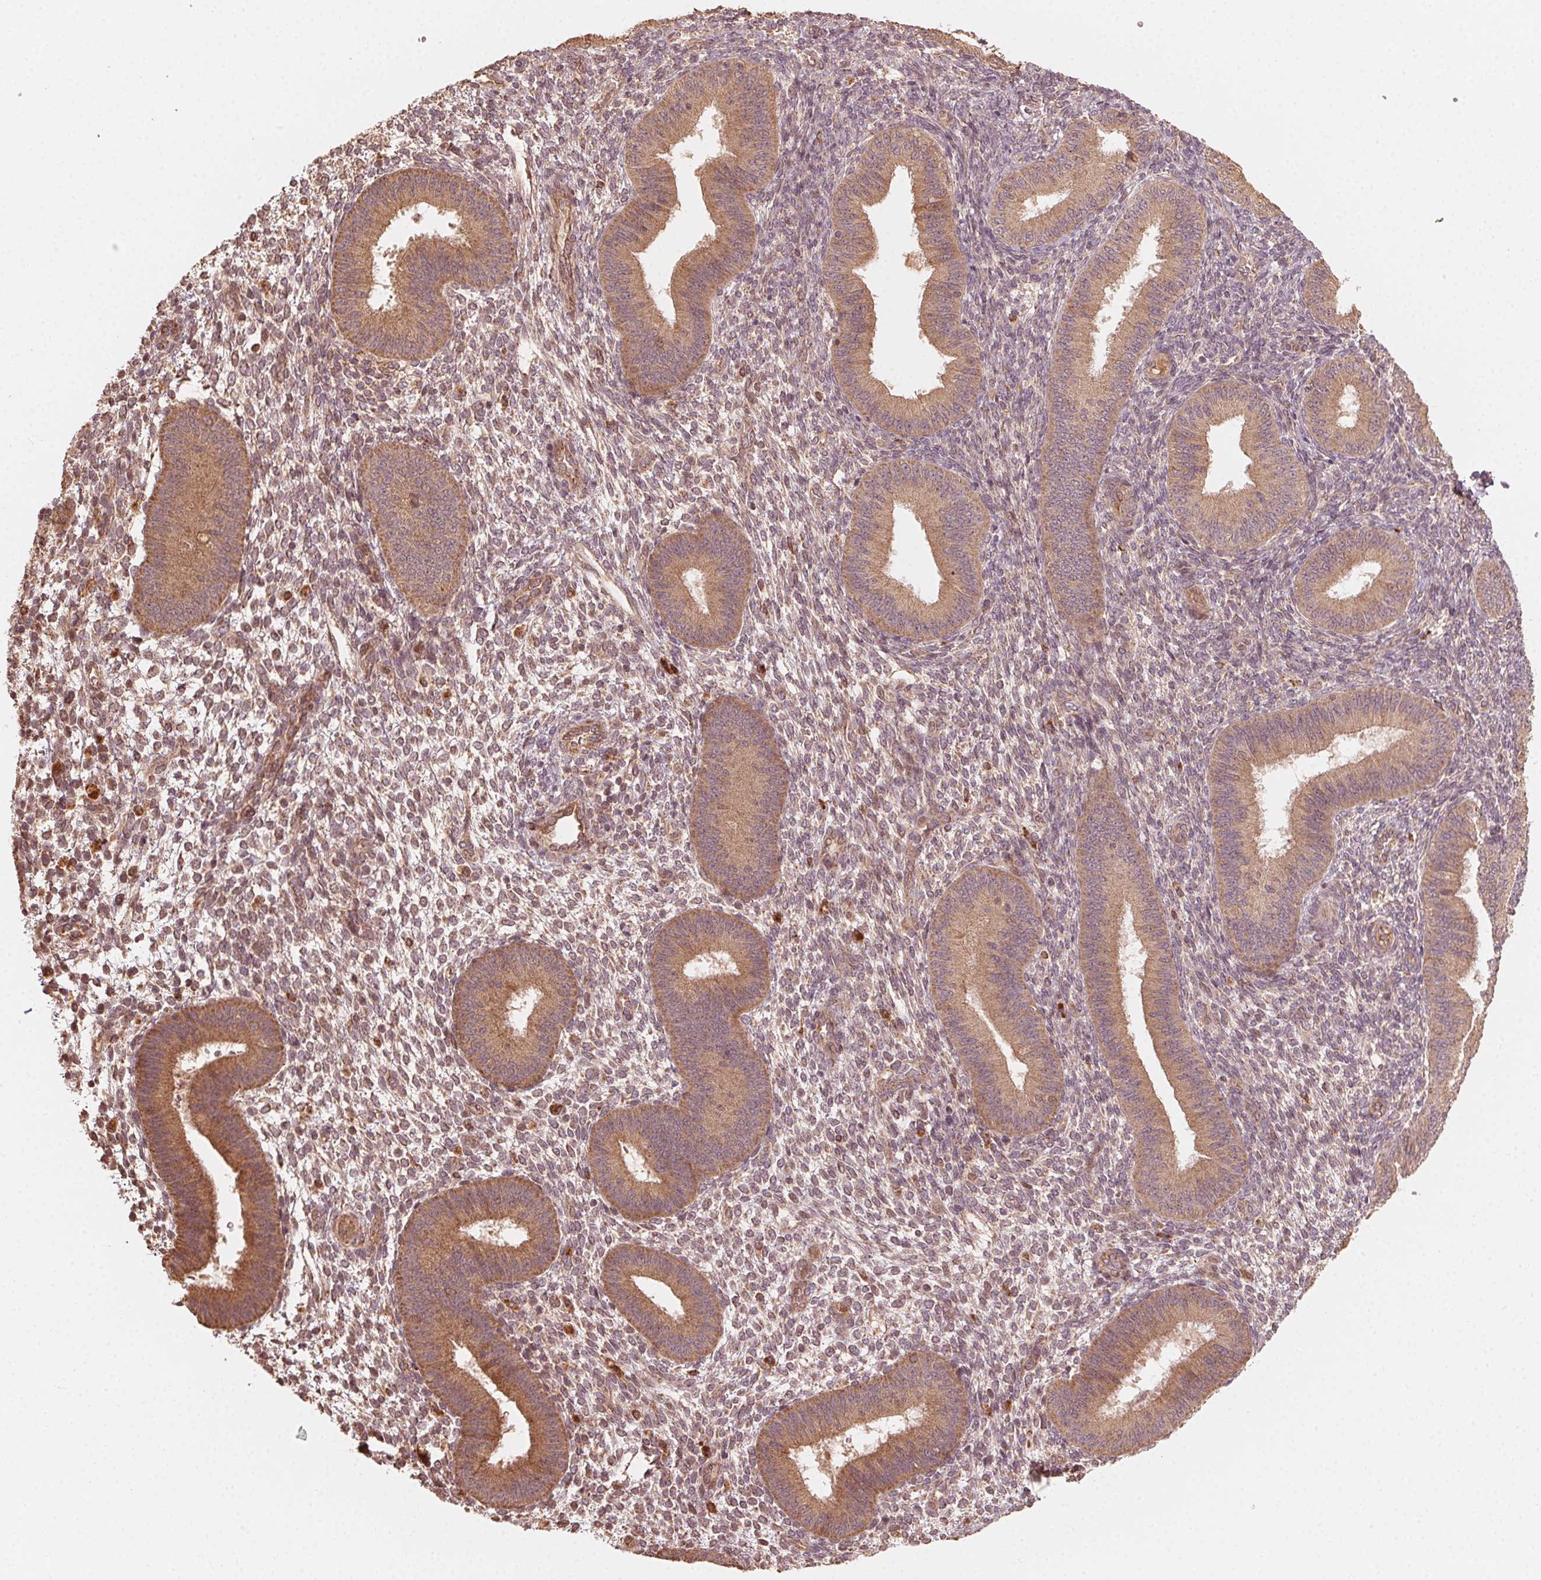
{"staining": {"intensity": "moderate", "quantity": ">75%", "location": "cytoplasmic/membranous"}, "tissue": "endometrium", "cell_type": "Cells in endometrial stroma", "image_type": "normal", "snomed": [{"axis": "morphology", "description": "Normal tissue, NOS"}, {"axis": "topography", "description": "Endometrium"}], "caption": "Moderate cytoplasmic/membranous staining for a protein is present in approximately >75% of cells in endometrial stroma of benign endometrium using immunohistochemistry.", "gene": "WBP2", "patient": {"sex": "female", "age": 39}}